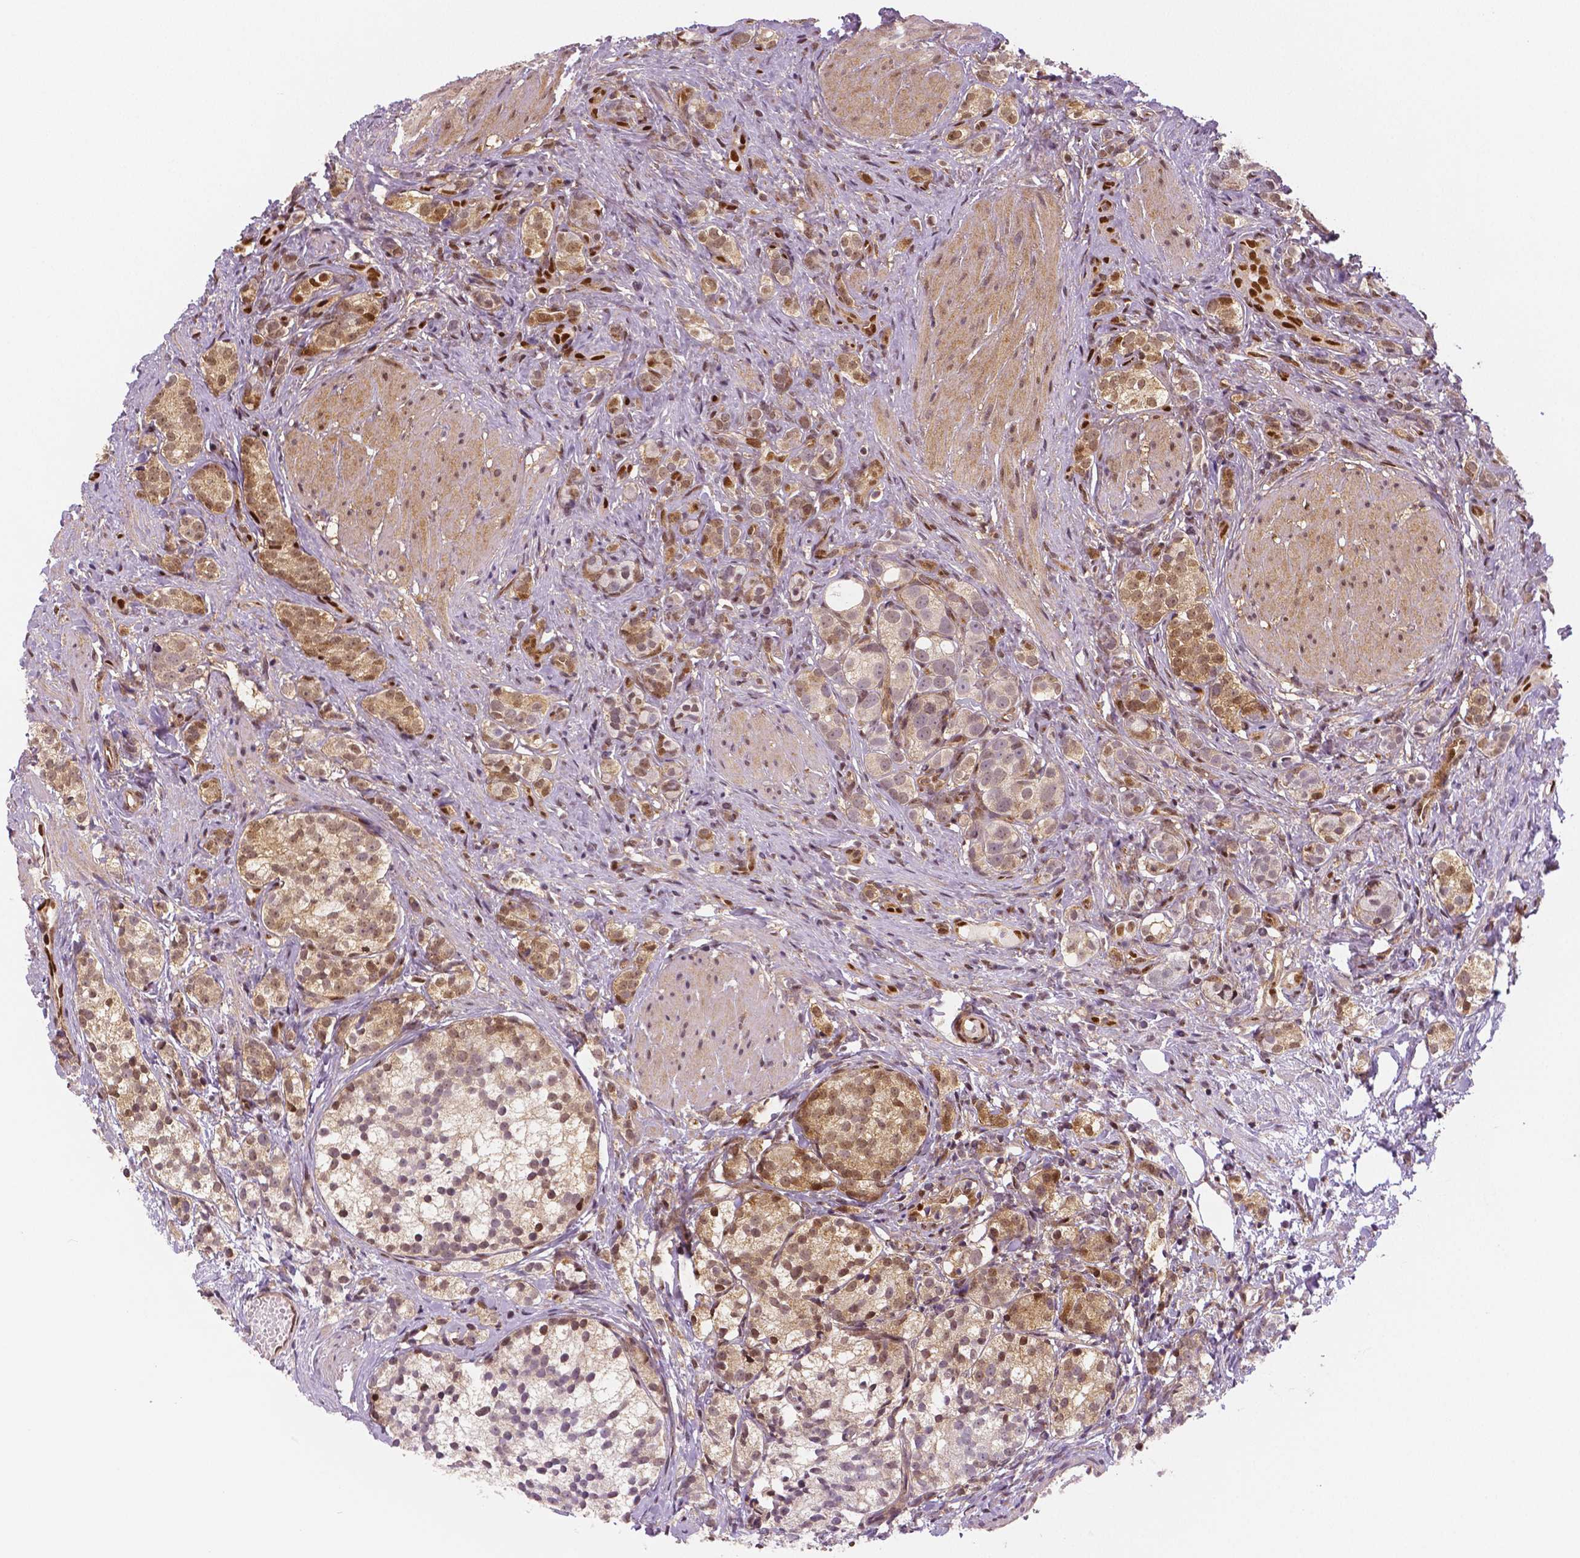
{"staining": {"intensity": "moderate", "quantity": "25%-75%", "location": "cytoplasmic/membranous,nuclear"}, "tissue": "prostate cancer", "cell_type": "Tumor cells", "image_type": "cancer", "snomed": [{"axis": "morphology", "description": "Adenocarcinoma, High grade"}, {"axis": "topography", "description": "Prostate"}], "caption": "An image of high-grade adenocarcinoma (prostate) stained for a protein demonstrates moderate cytoplasmic/membranous and nuclear brown staining in tumor cells. The protein of interest is shown in brown color, while the nuclei are stained blue.", "gene": "STAT3", "patient": {"sex": "male", "age": 53}}